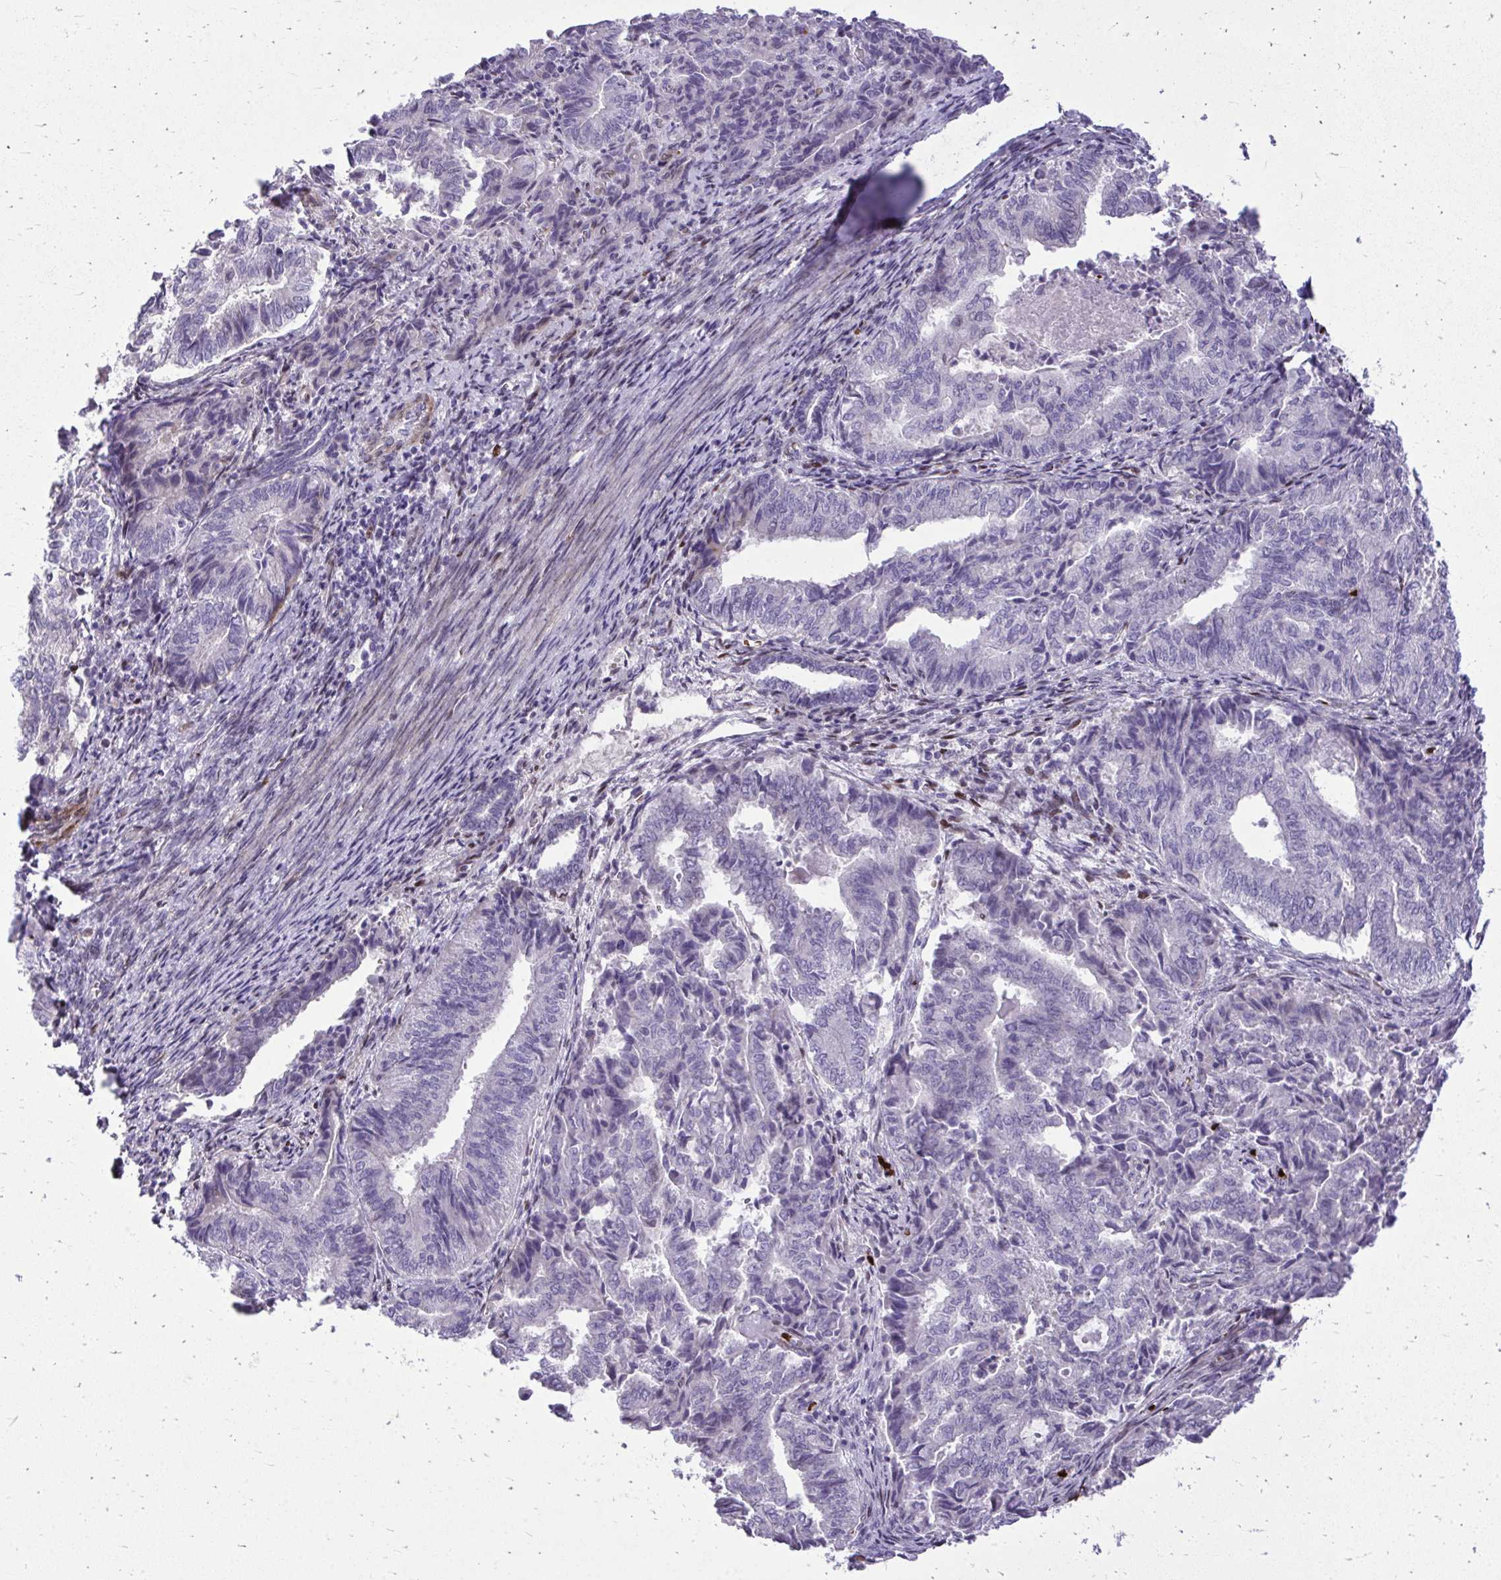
{"staining": {"intensity": "negative", "quantity": "none", "location": "none"}, "tissue": "endometrial cancer", "cell_type": "Tumor cells", "image_type": "cancer", "snomed": [{"axis": "morphology", "description": "Adenocarcinoma, NOS"}, {"axis": "topography", "description": "Endometrium"}], "caption": "This is an immunohistochemistry micrograph of endometrial cancer. There is no expression in tumor cells.", "gene": "DLX4", "patient": {"sex": "female", "age": 80}}